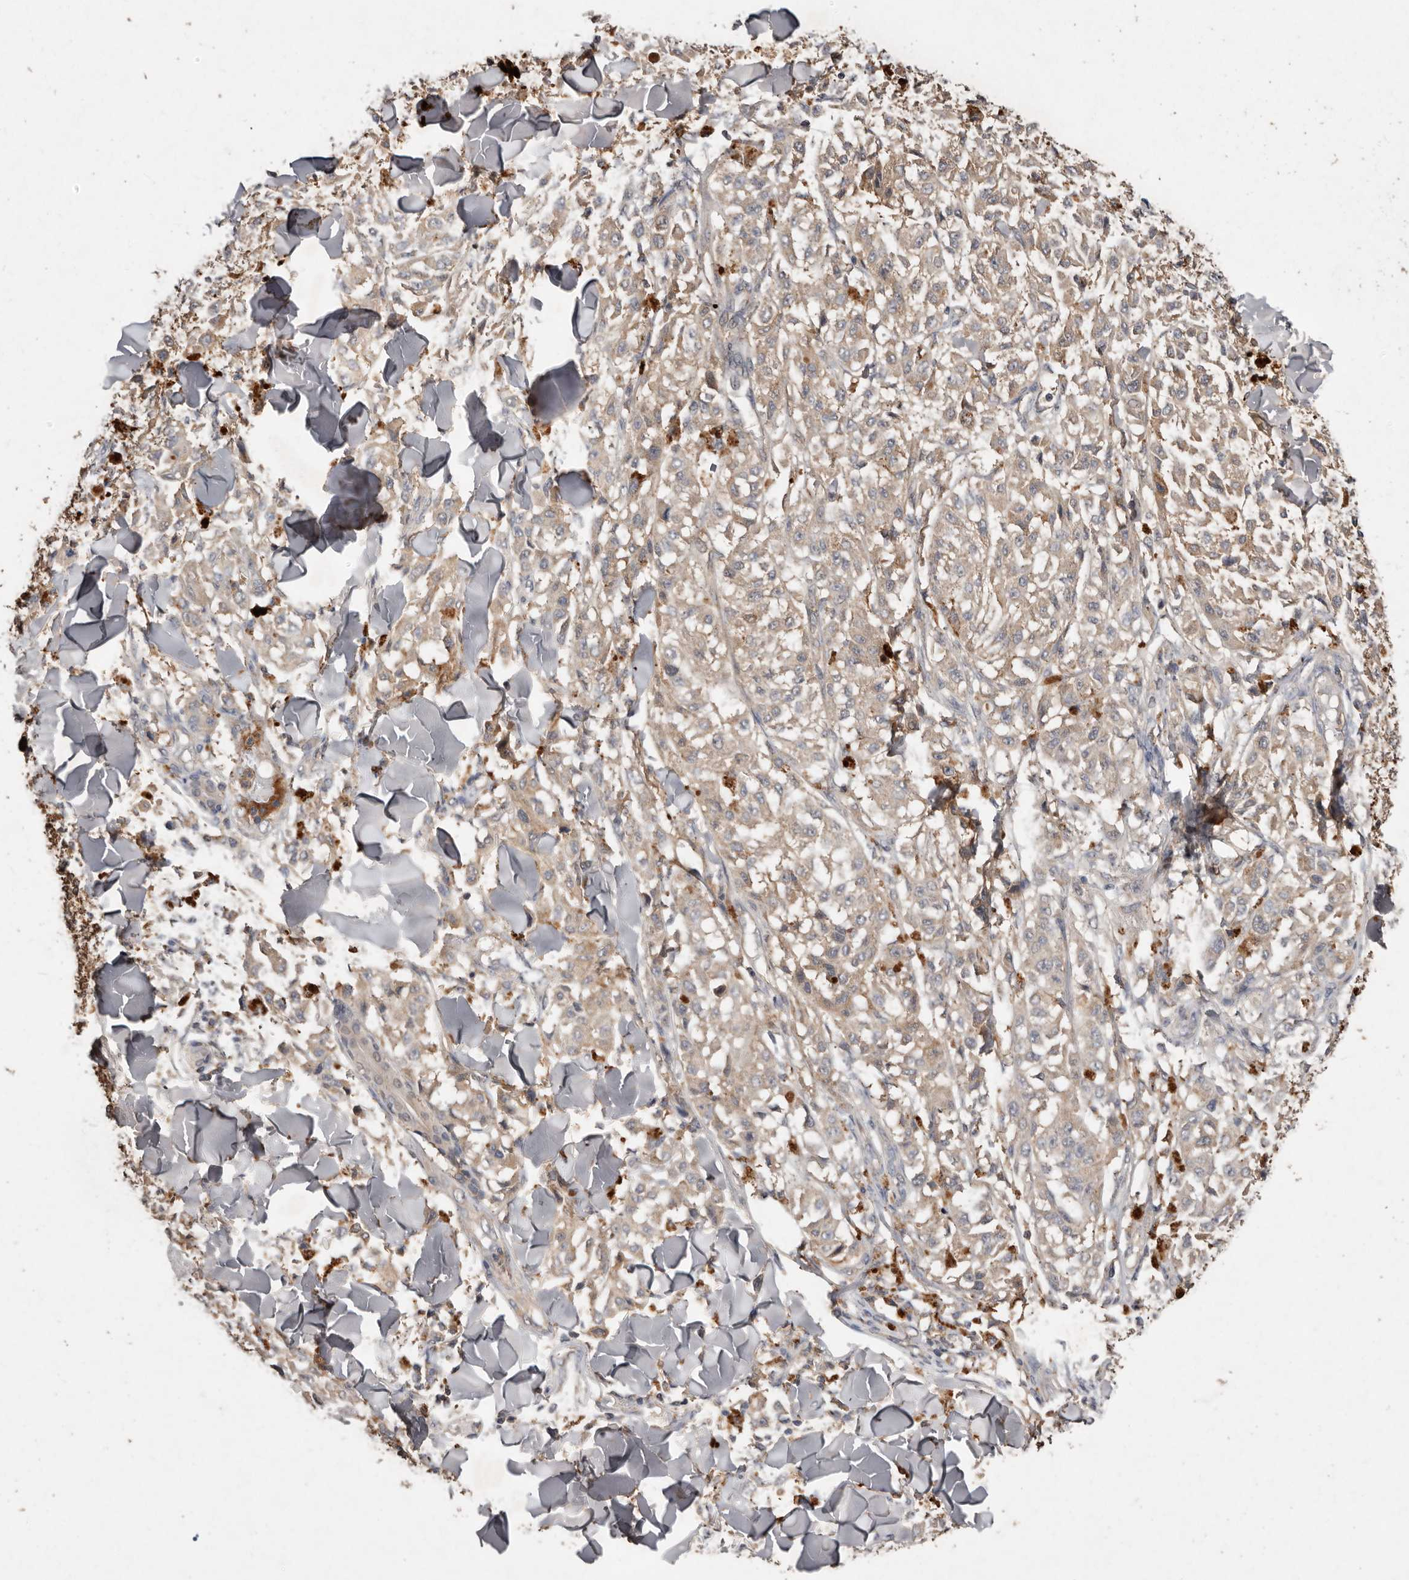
{"staining": {"intensity": "weak", "quantity": "<25%", "location": "cytoplasmic/membranous"}, "tissue": "melanoma", "cell_type": "Tumor cells", "image_type": "cancer", "snomed": [{"axis": "morphology", "description": "Malignant melanoma, NOS"}, {"axis": "topography", "description": "Skin"}], "caption": "Melanoma stained for a protein using immunohistochemistry (IHC) displays no staining tumor cells.", "gene": "EDEM1", "patient": {"sex": "female", "age": 64}}